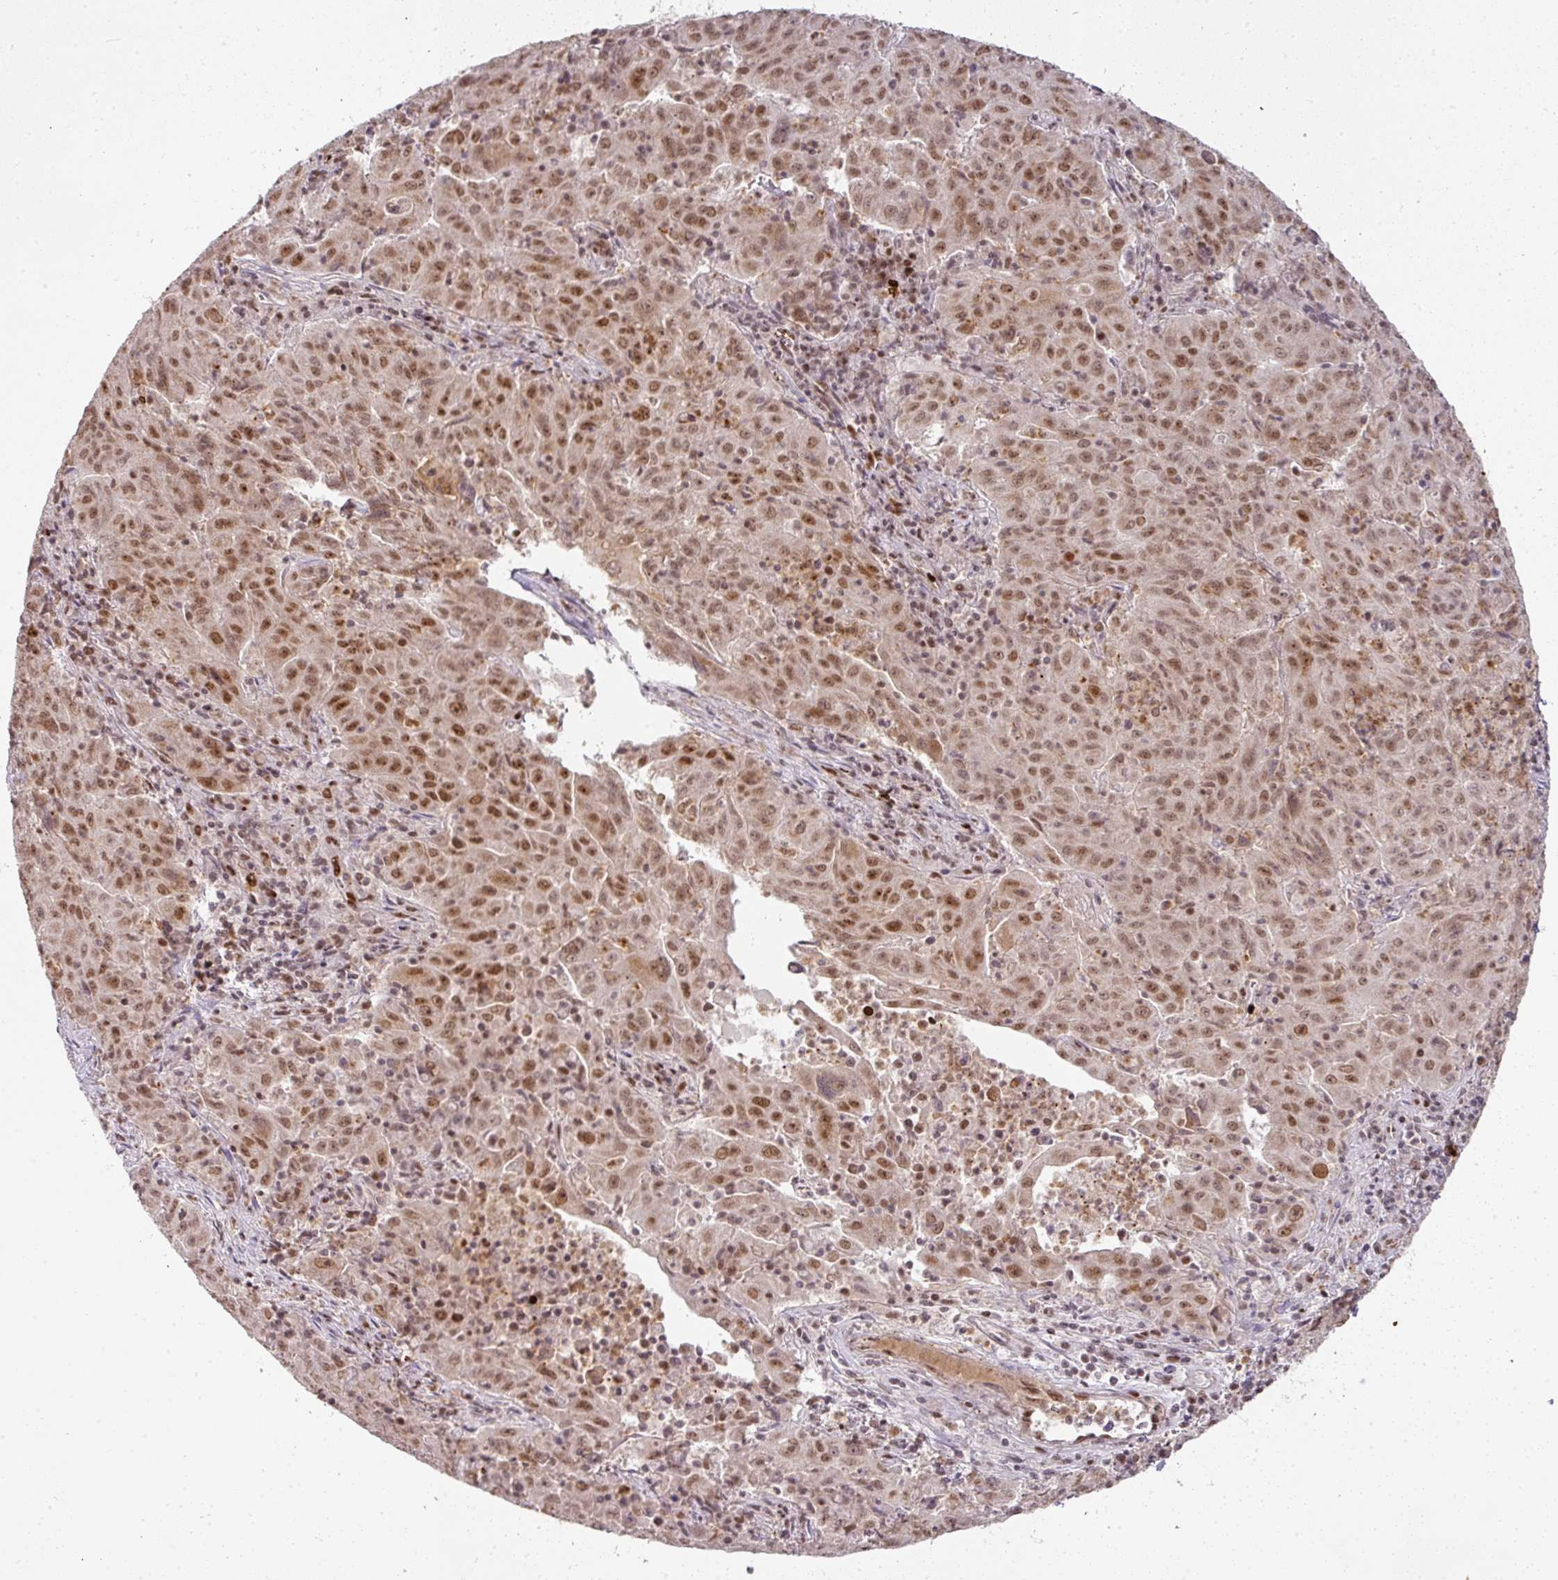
{"staining": {"intensity": "moderate", "quantity": ">75%", "location": "cytoplasmic/membranous,nuclear"}, "tissue": "pancreatic cancer", "cell_type": "Tumor cells", "image_type": "cancer", "snomed": [{"axis": "morphology", "description": "Adenocarcinoma, NOS"}, {"axis": "topography", "description": "Pancreas"}], "caption": "There is medium levels of moderate cytoplasmic/membranous and nuclear positivity in tumor cells of adenocarcinoma (pancreatic), as demonstrated by immunohistochemical staining (brown color).", "gene": "NEIL1", "patient": {"sex": "male", "age": 63}}